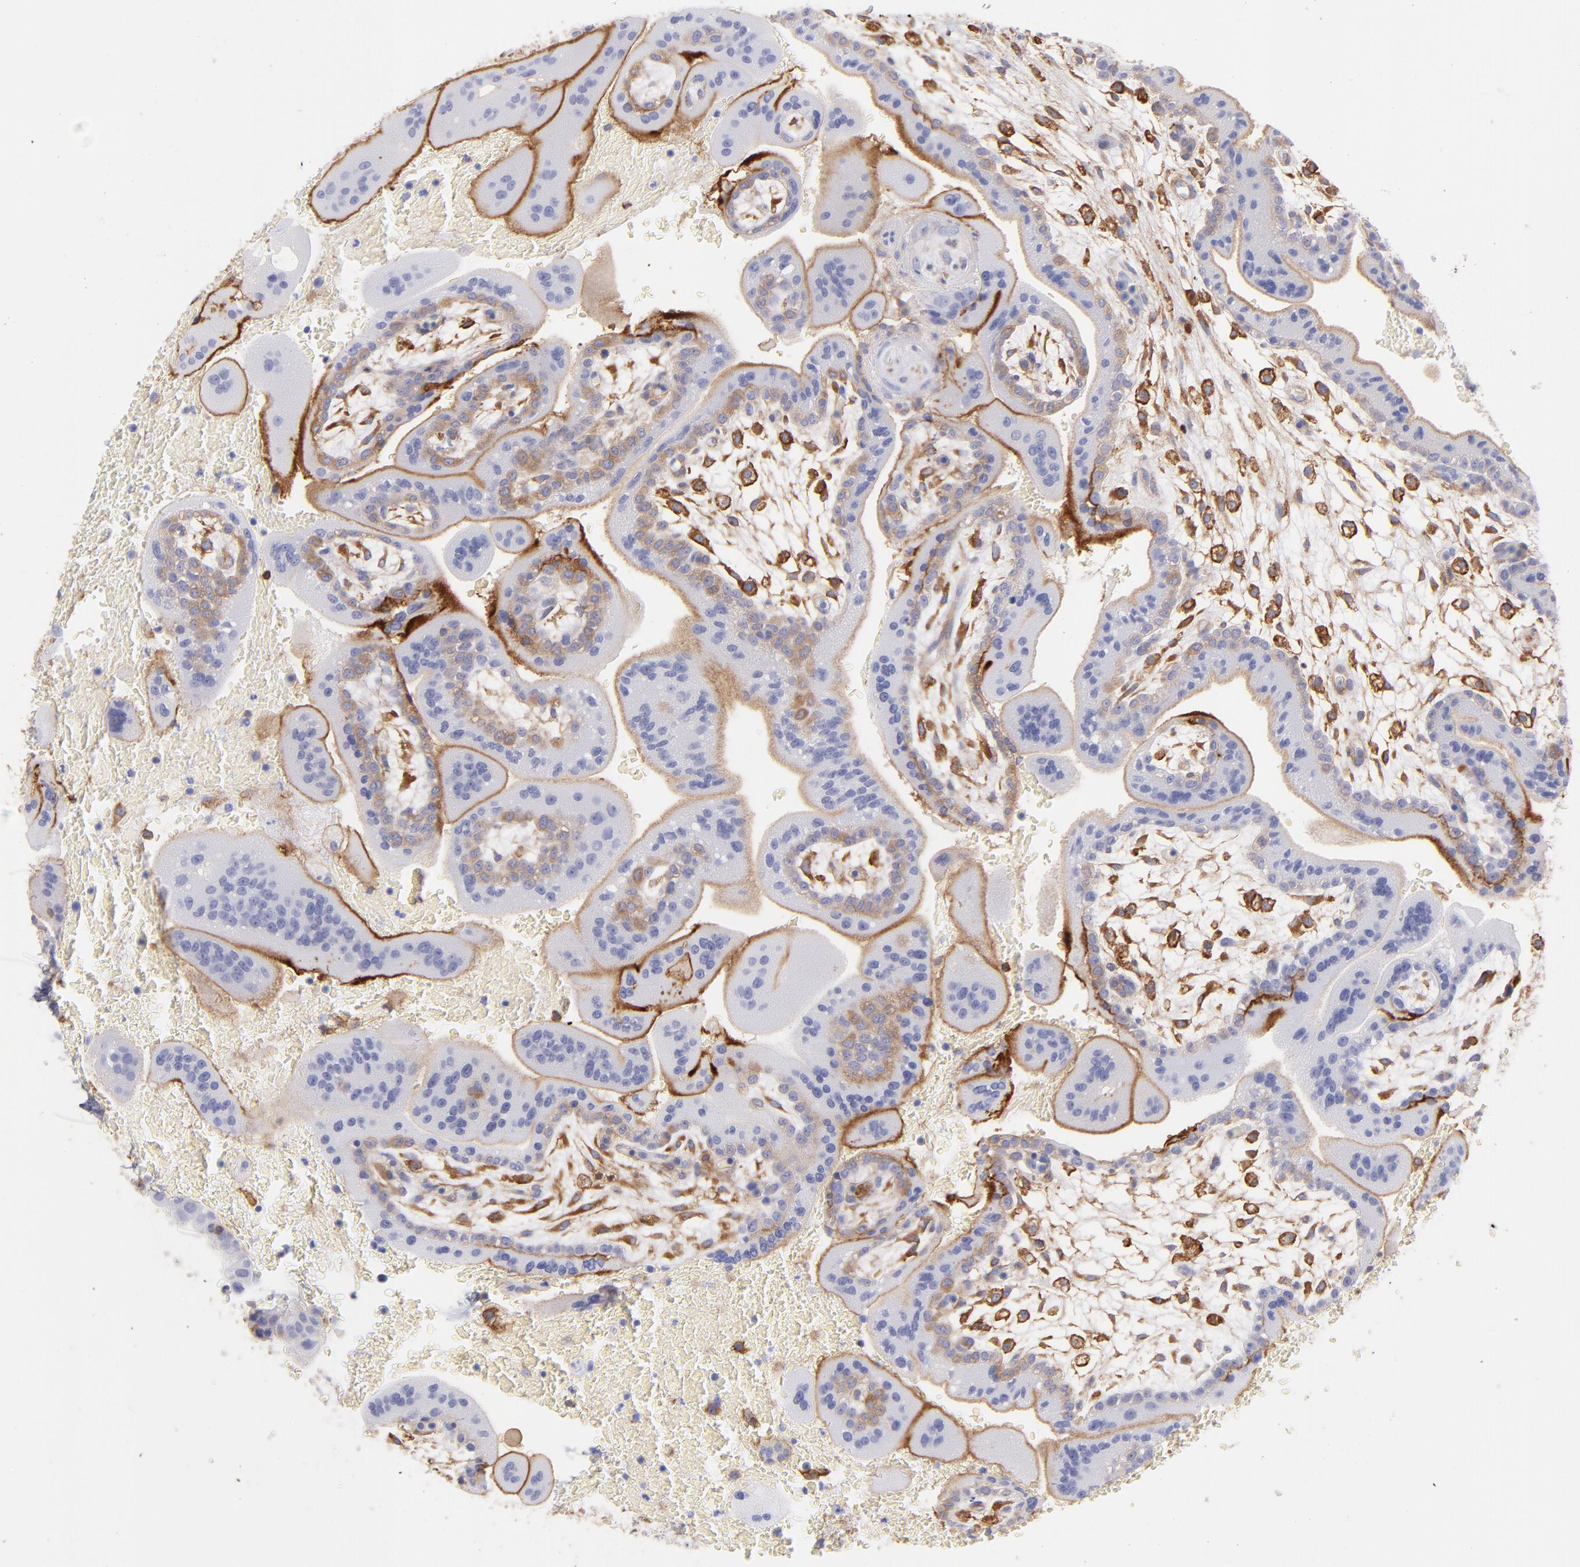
{"staining": {"intensity": "strong", "quantity": ">75%", "location": "cytoplasmic/membranous"}, "tissue": "placenta", "cell_type": "Decidual cells", "image_type": "normal", "snomed": [{"axis": "morphology", "description": "Normal tissue, NOS"}, {"axis": "topography", "description": "Placenta"}], "caption": "Decidual cells exhibit high levels of strong cytoplasmic/membranous staining in approximately >75% of cells in unremarkable placenta. Ihc stains the protein in brown and the nuclei are stained blue.", "gene": "PRKCA", "patient": {"sex": "female", "age": 35}}